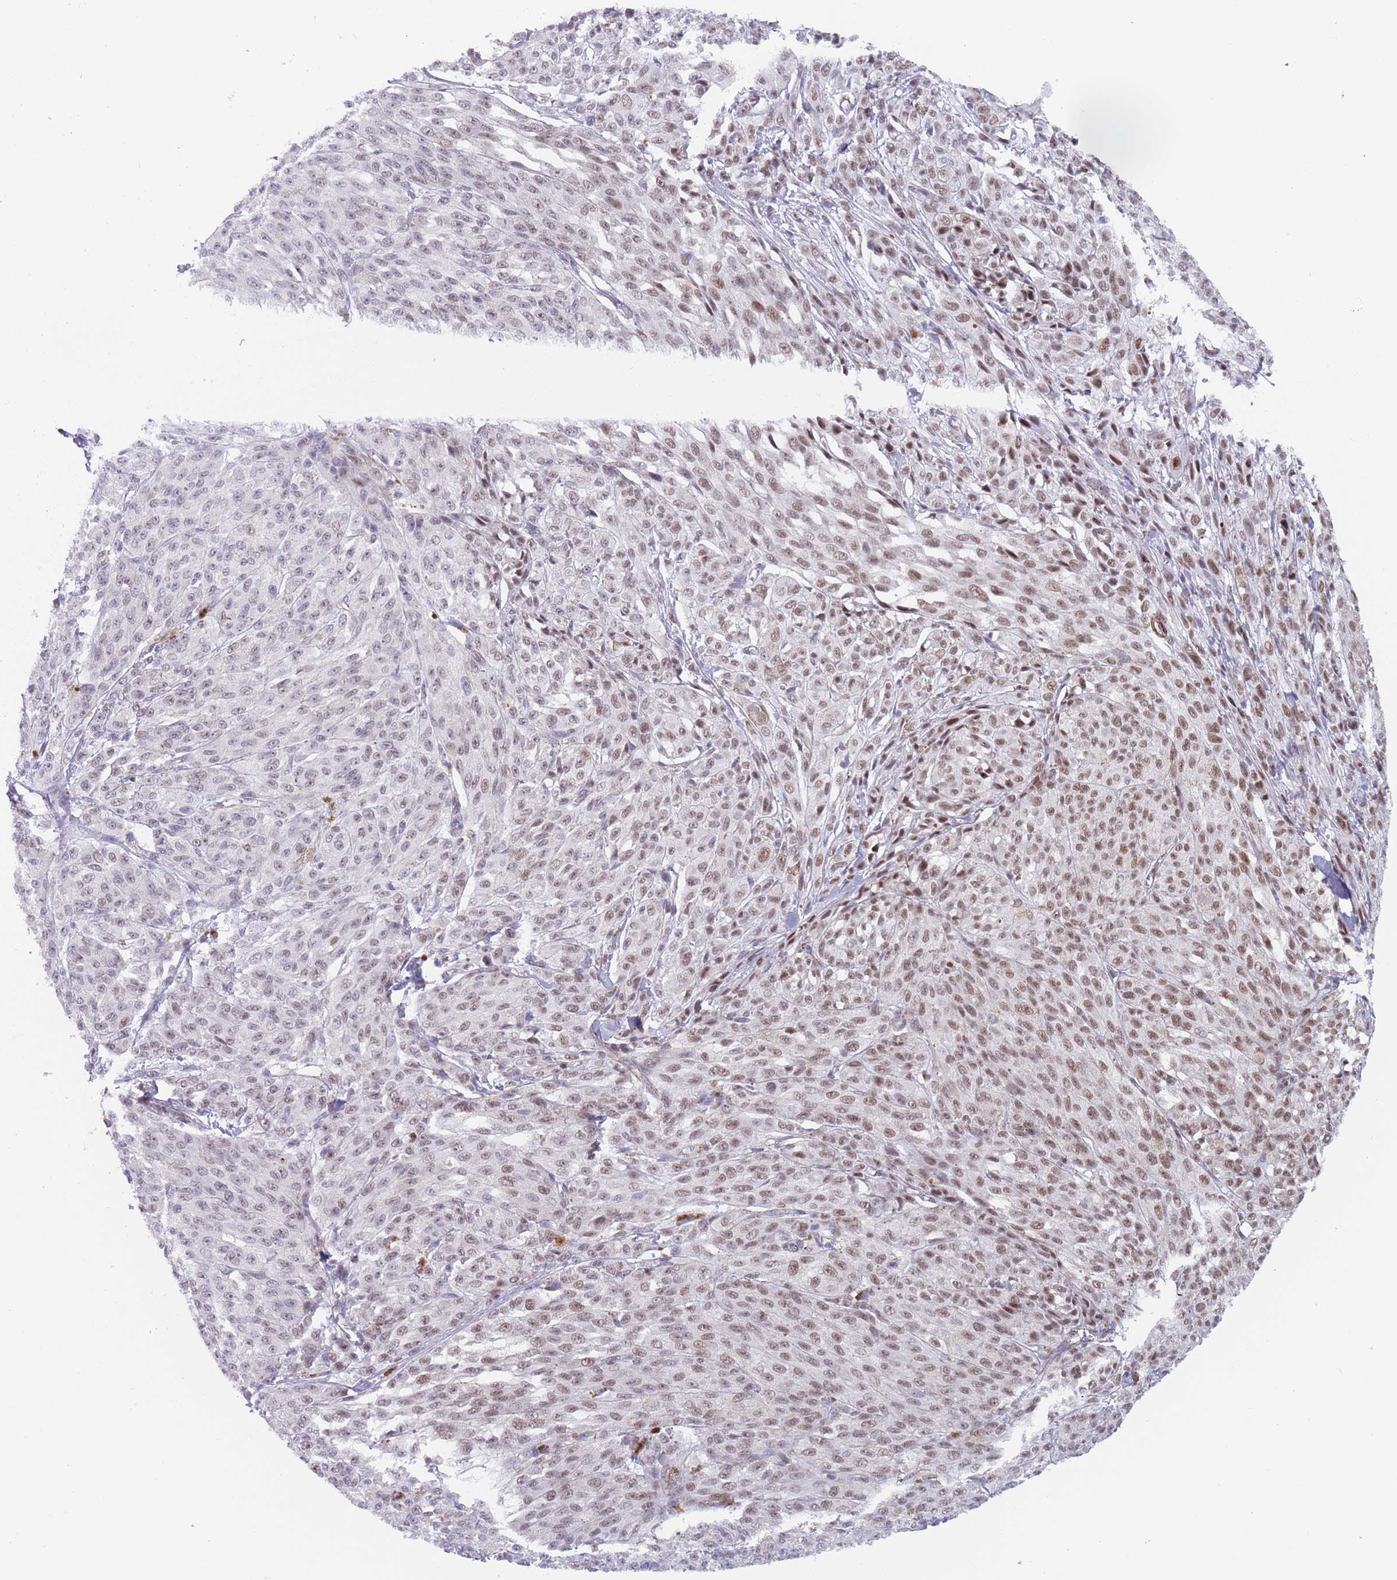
{"staining": {"intensity": "weak", "quantity": "25%-75%", "location": "nuclear"}, "tissue": "melanoma", "cell_type": "Tumor cells", "image_type": "cancer", "snomed": [{"axis": "morphology", "description": "Malignant melanoma, NOS"}, {"axis": "topography", "description": "Skin"}], "caption": "Malignant melanoma stained with a protein marker displays weak staining in tumor cells.", "gene": "OR5A2", "patient": {"sex": "female", "age": 52}}